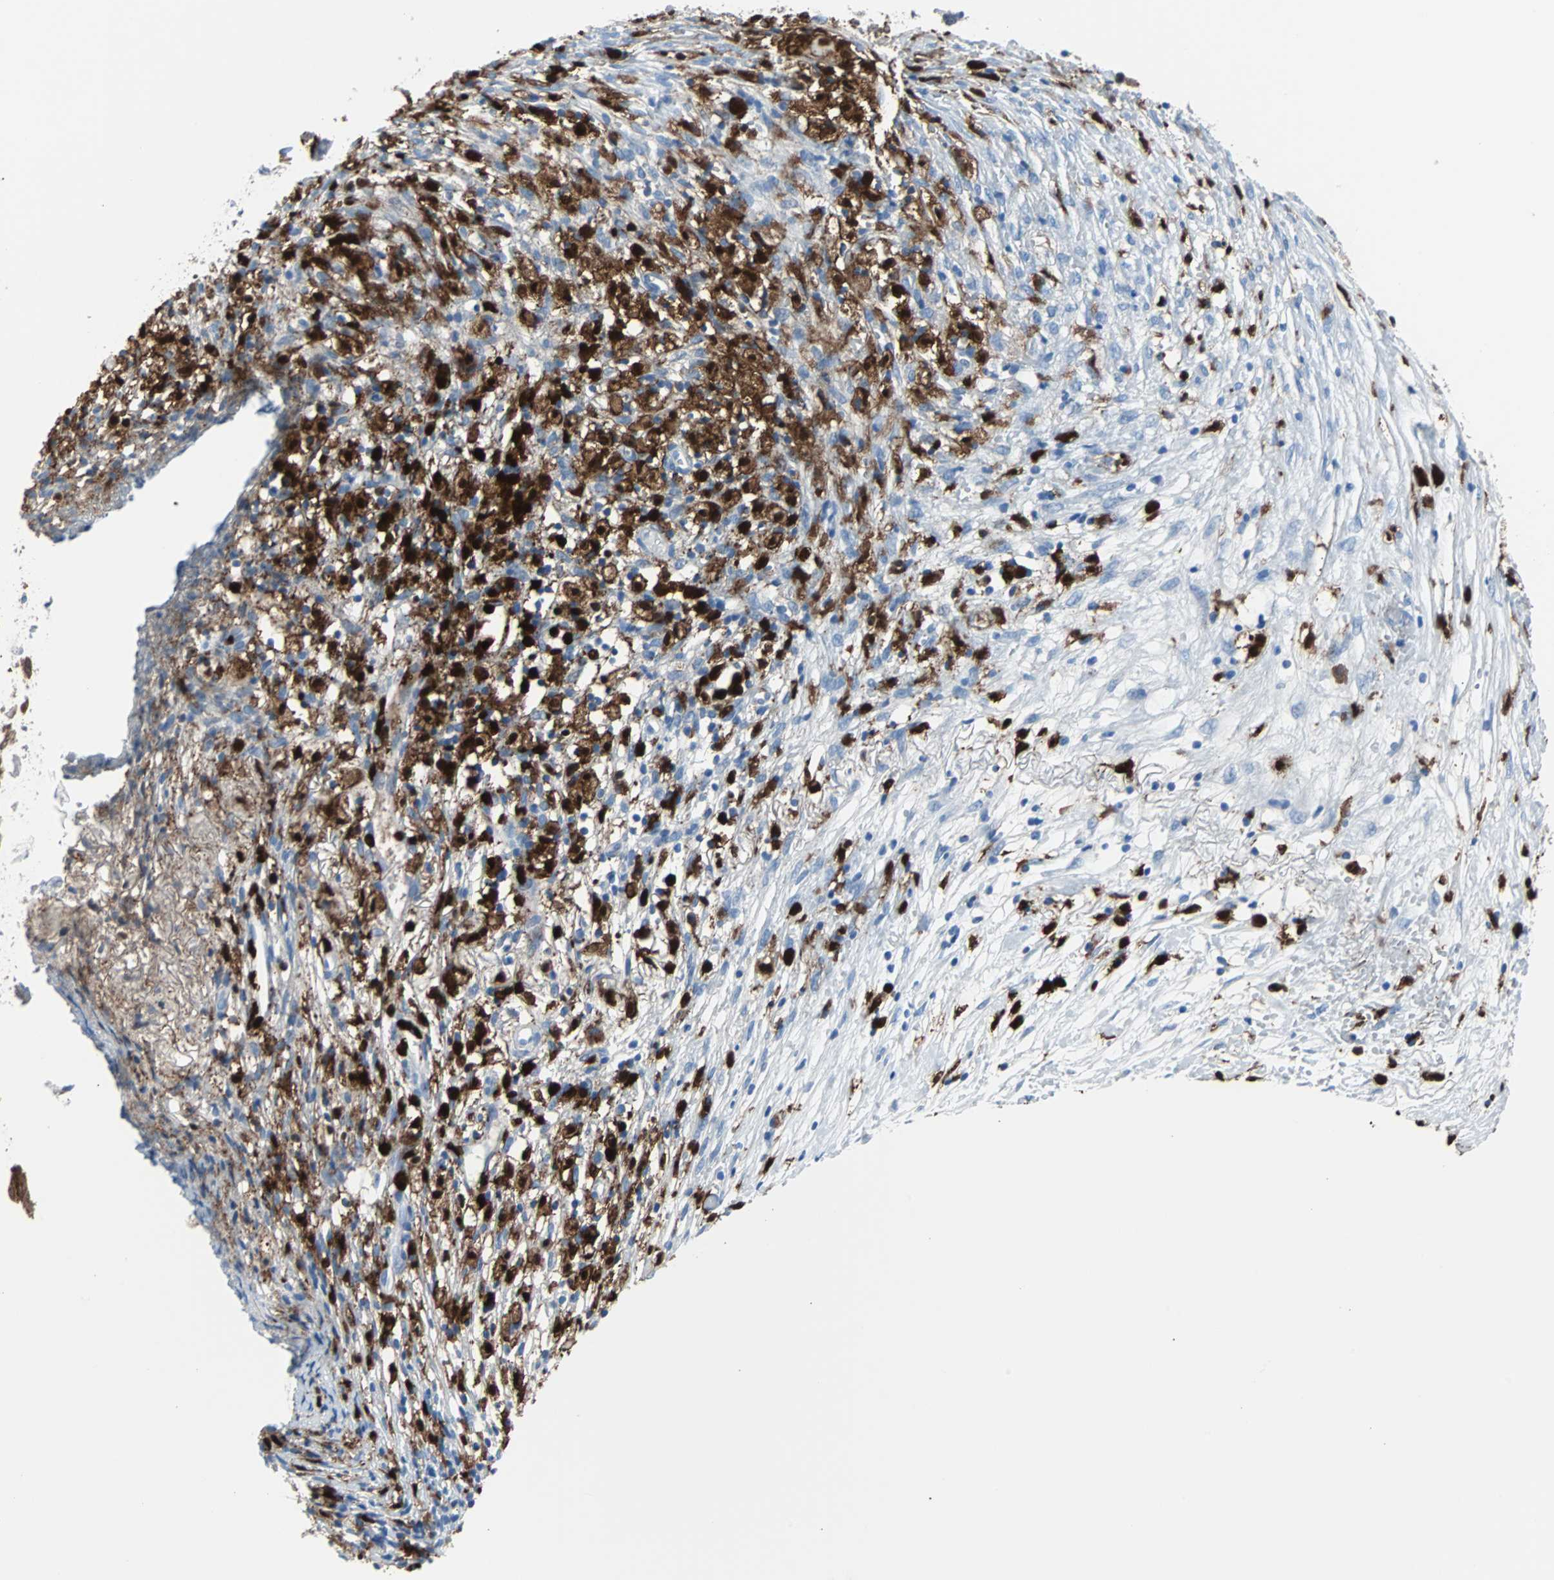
{"staining": {"intensity": "strong", "quantity": ">75%", "location": "cytoplasmic/membranous"}, "tissue": "ovarian cancer", "cell_type": "Tumor cells", "image_type": "cancer", "snomed": [{"axis": "morphology", "description": "Carcinoma, endometroid"}, {"axis": "topography", "description": "Ovary"}], "caption": "Human ovarian endometroid carcinoma stained with a brown dye exhibits strong cytoplasmic/membranous positive expression in approximately >75% of tumor cells.", "gene": "SYK", "patient": {"sex": "female", "age": 42}}